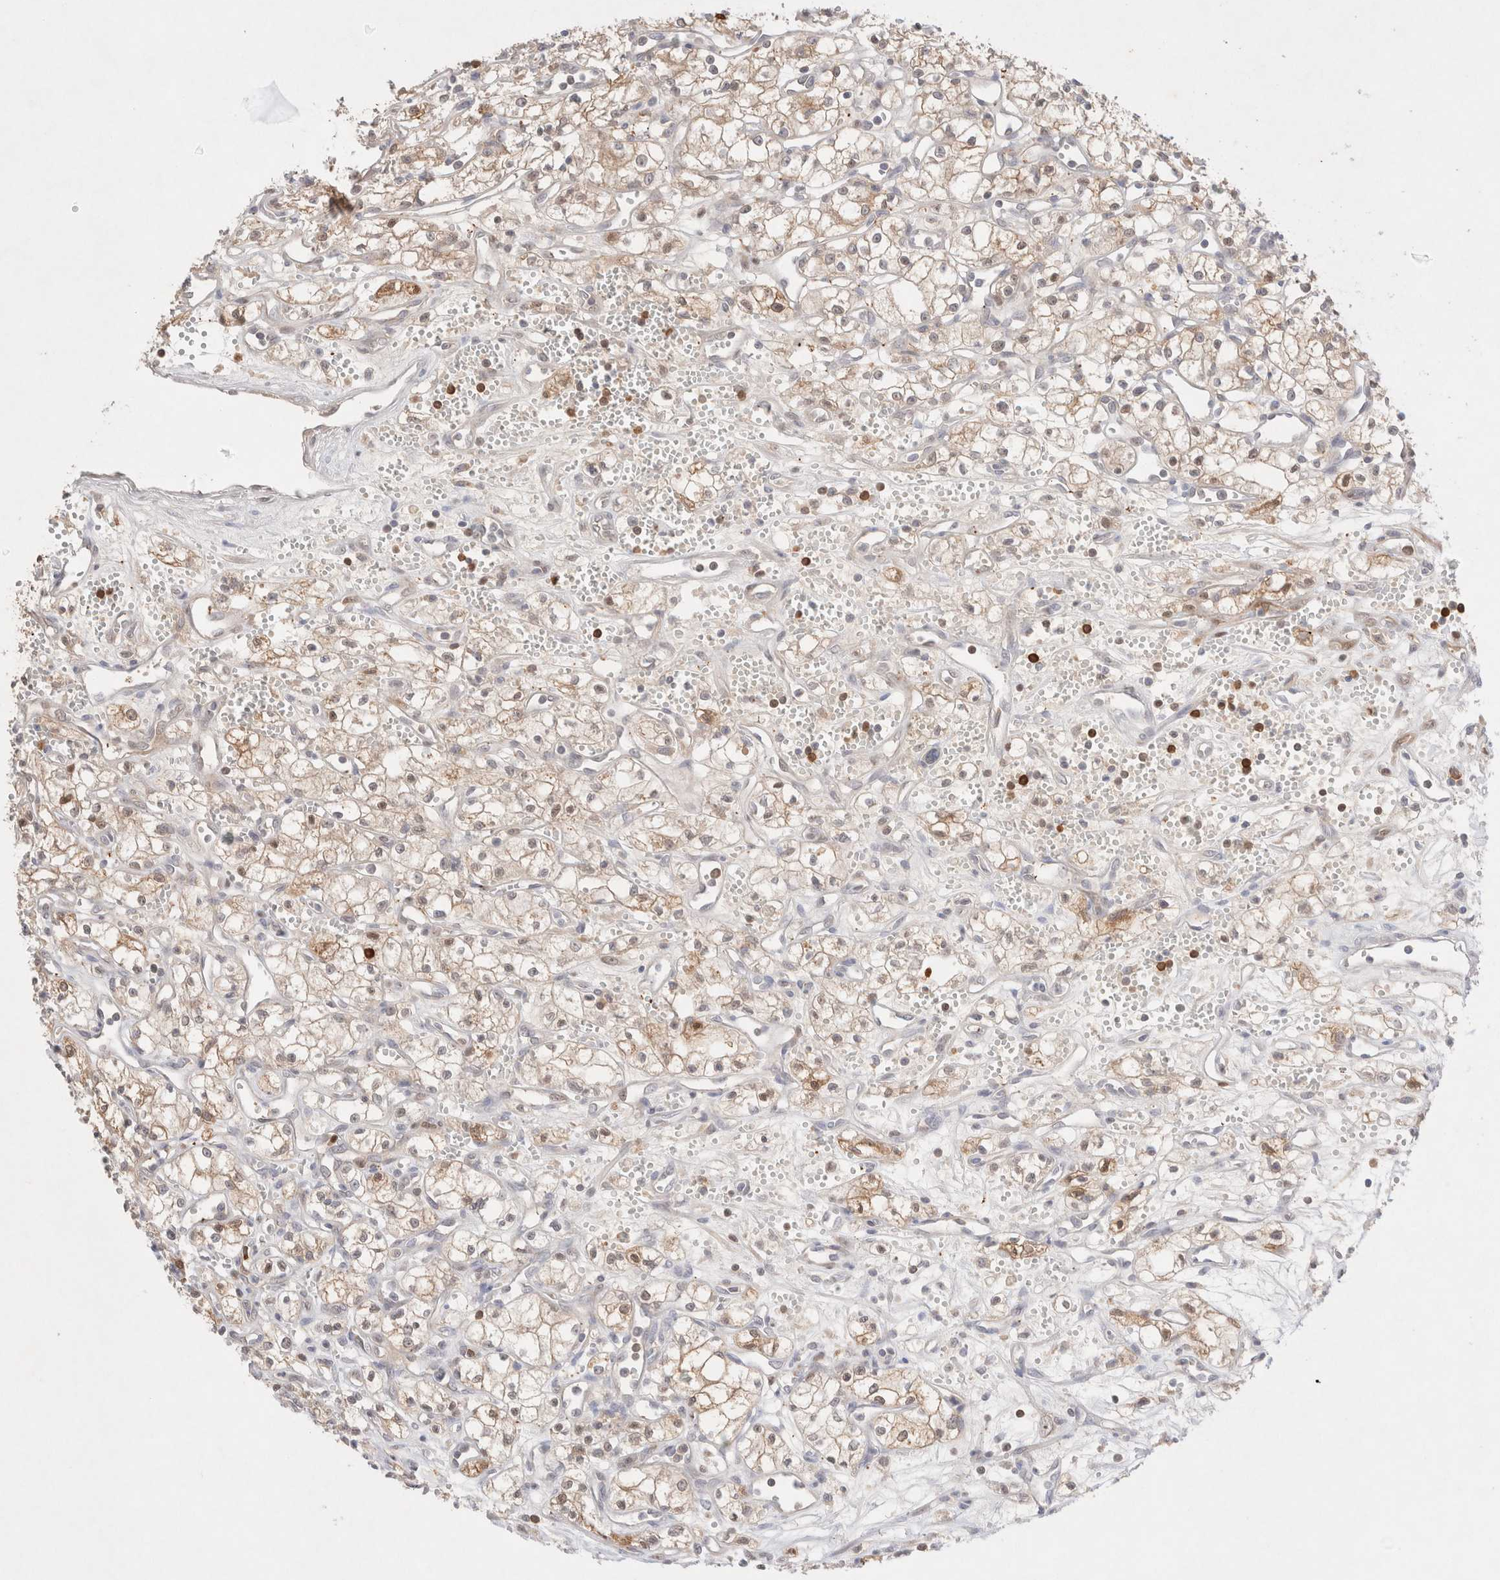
{"staining": {"intensity": "weak", "quantity": "25%-75%", "location": "cytoplasmic/membranous"}, "tissue": "renal cancer", "cell_type": "Tumor cells", "image_type": "cancer", "snomed": [{"axis": "morphology", "description": "Adenocarcinoma, NOS"}, {"axis": "topography", "description": "Kidney"}], "caption": "Renal adenocarcinoma stained with immunohistochemistry (IHC) exhibits weak cytoplasmic/membranous positivity in approximately 25%-75% of tumor cells. (DAB = brown stain, brightfield microscopy at high magnification).", "gene": "STARD10", "patient": {"sex": "male", "age": 59}}